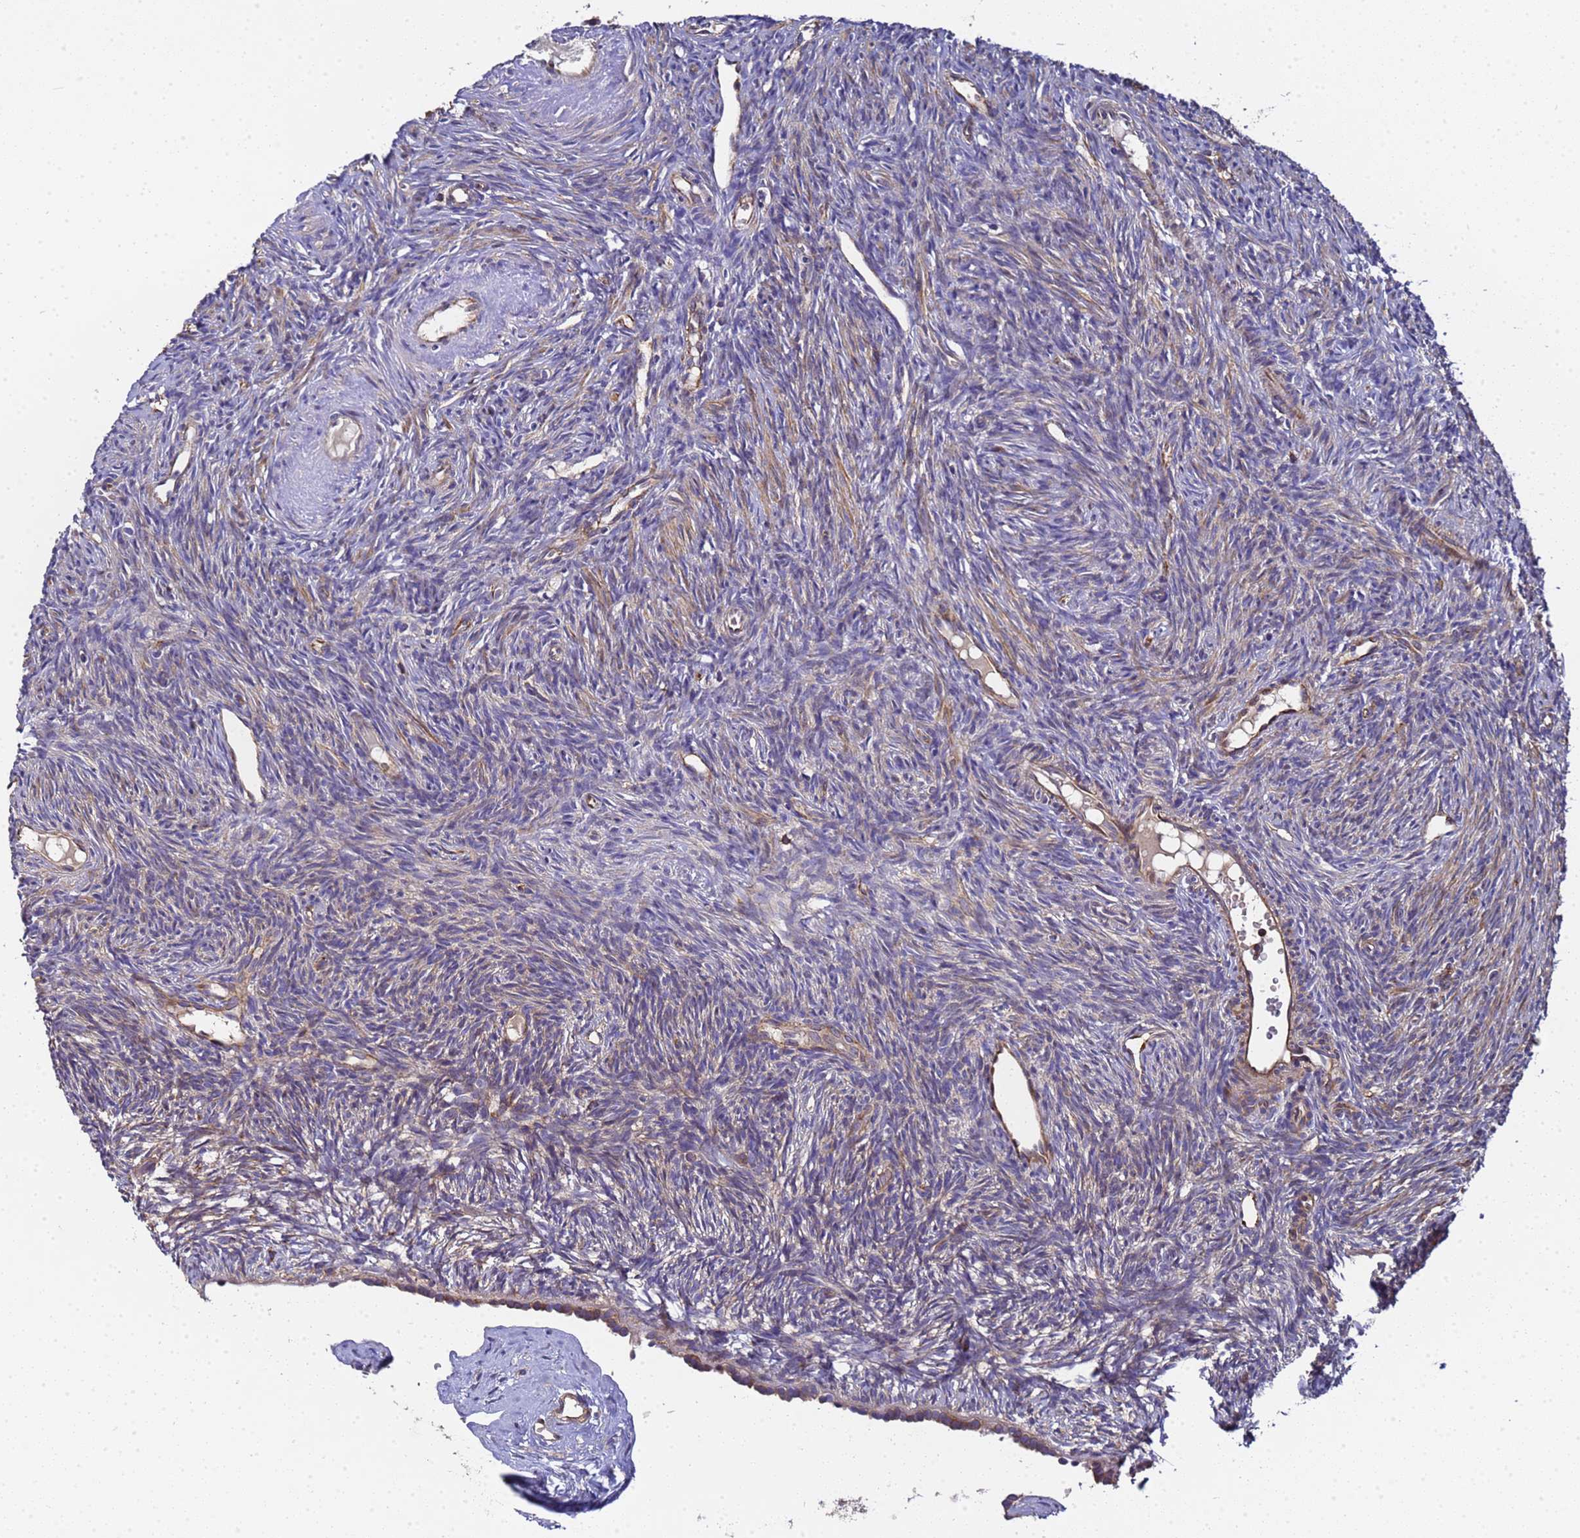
{"staining": {"intensity": "weak", "quantity": "<25%", "location": "cytoplasmic/membranous"}, "tissue": "ovary", "cell_type": "Ovarian stroma cells", "image_type": "normal", "snomed": [{"axis": "morphology", "description": "Normal tissue, NOS"}, {"axis": "topography", "description": "Ovary"}], "caption": "Histopathology image shows no protein expression in ovarian stroma cells of benign ovary.", "gene": "MOCS1", "patient": {"sex": "female", "age": 51}}